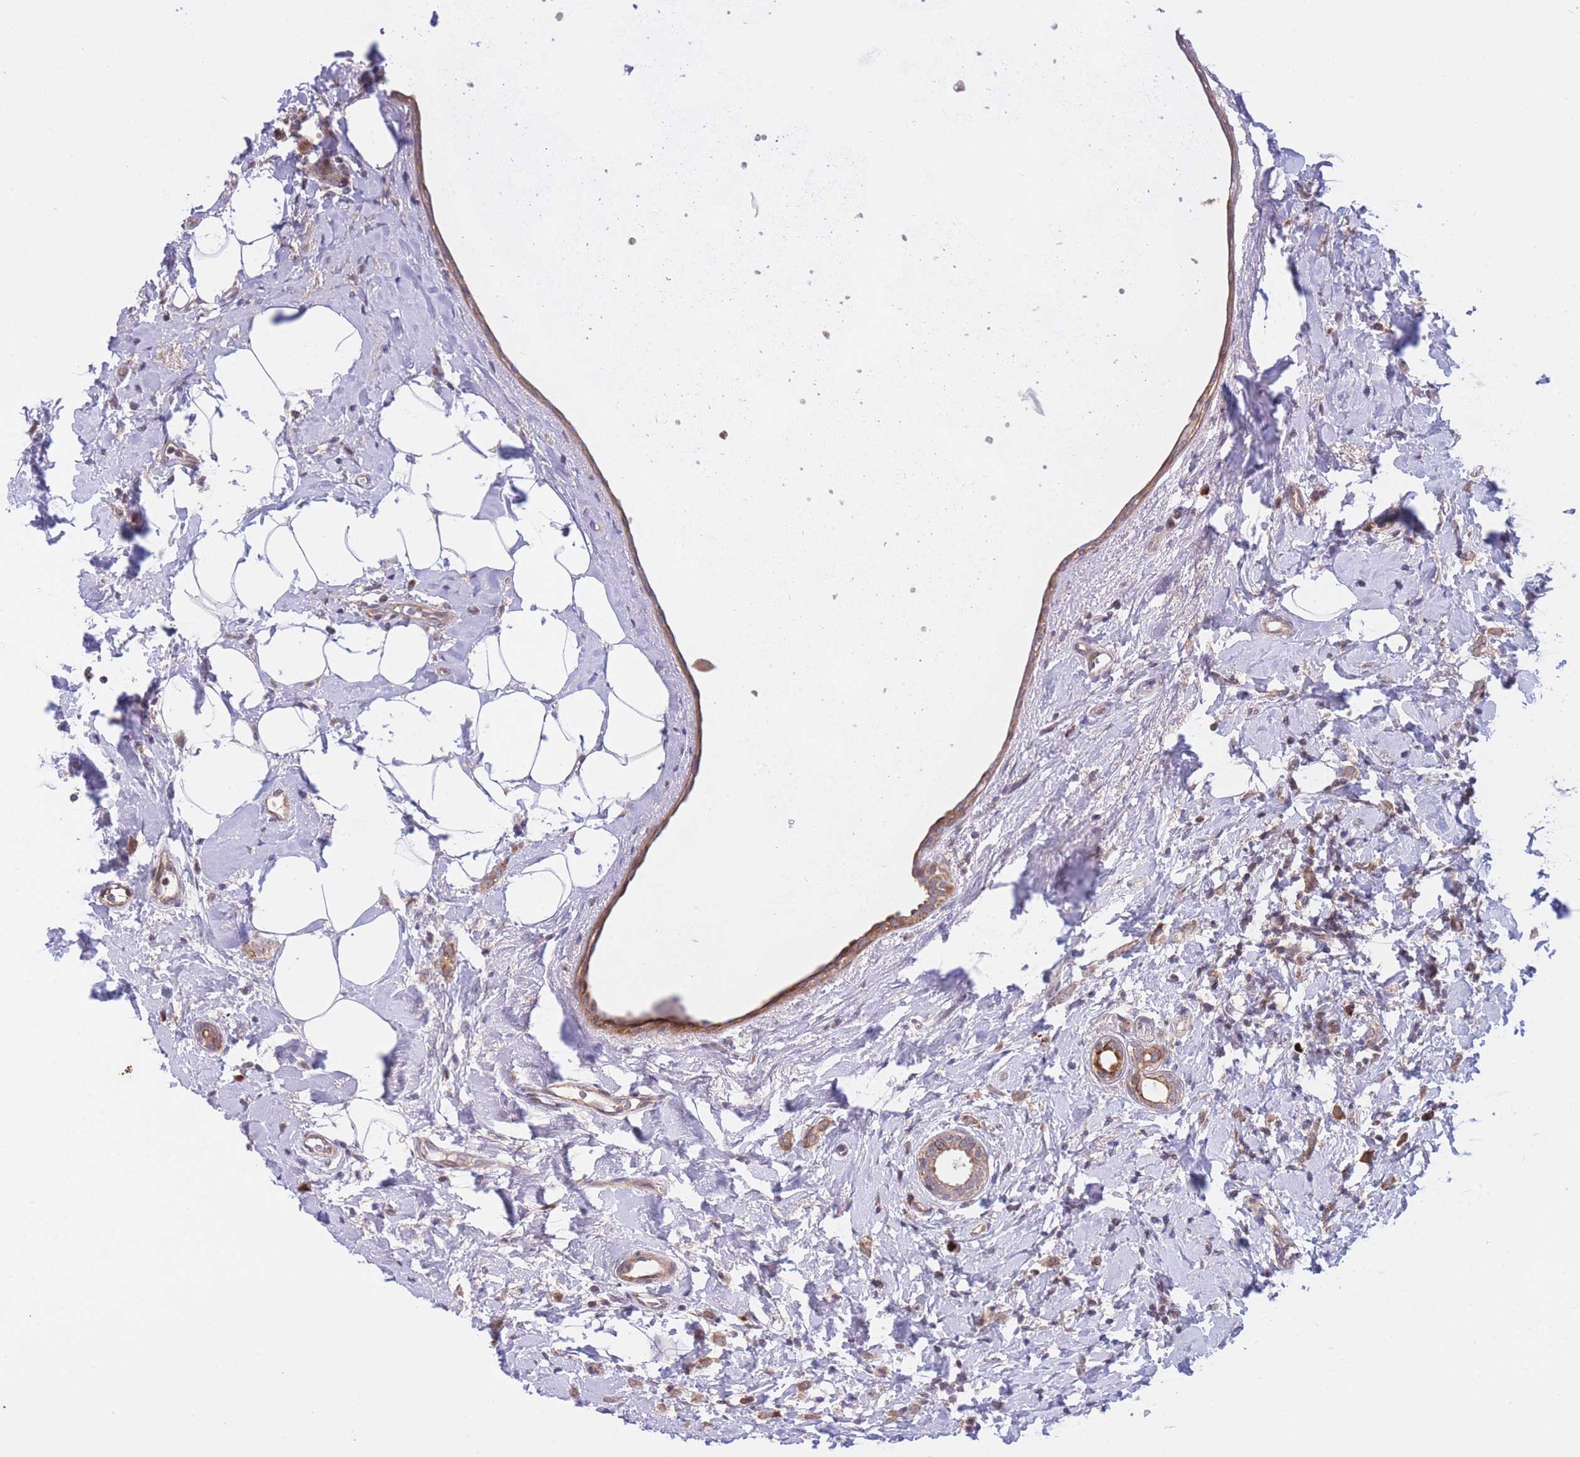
{"staining": {"intensity": "moderate", "quantity": ">75%", "location": "cytoplasmic/membranous,nuclear"}, "tissue": "breast cancer", "cell_type": "Tumor cells", "image_type": "cancer", "snomed": [{"axis": "morphology", "description": "Lobular carcinoma"}, {"axis": "topography", "description": "Breast"}], "caption": "Immunohistochemical staining of human breast lobular carcinoma shows medium levels of moderate cytoplasmic/membranous and nuclear protein positivity in about >75% of tumor cells.", "gene": "CDC25B", "patient": {"sex": "female", "age": 47}}